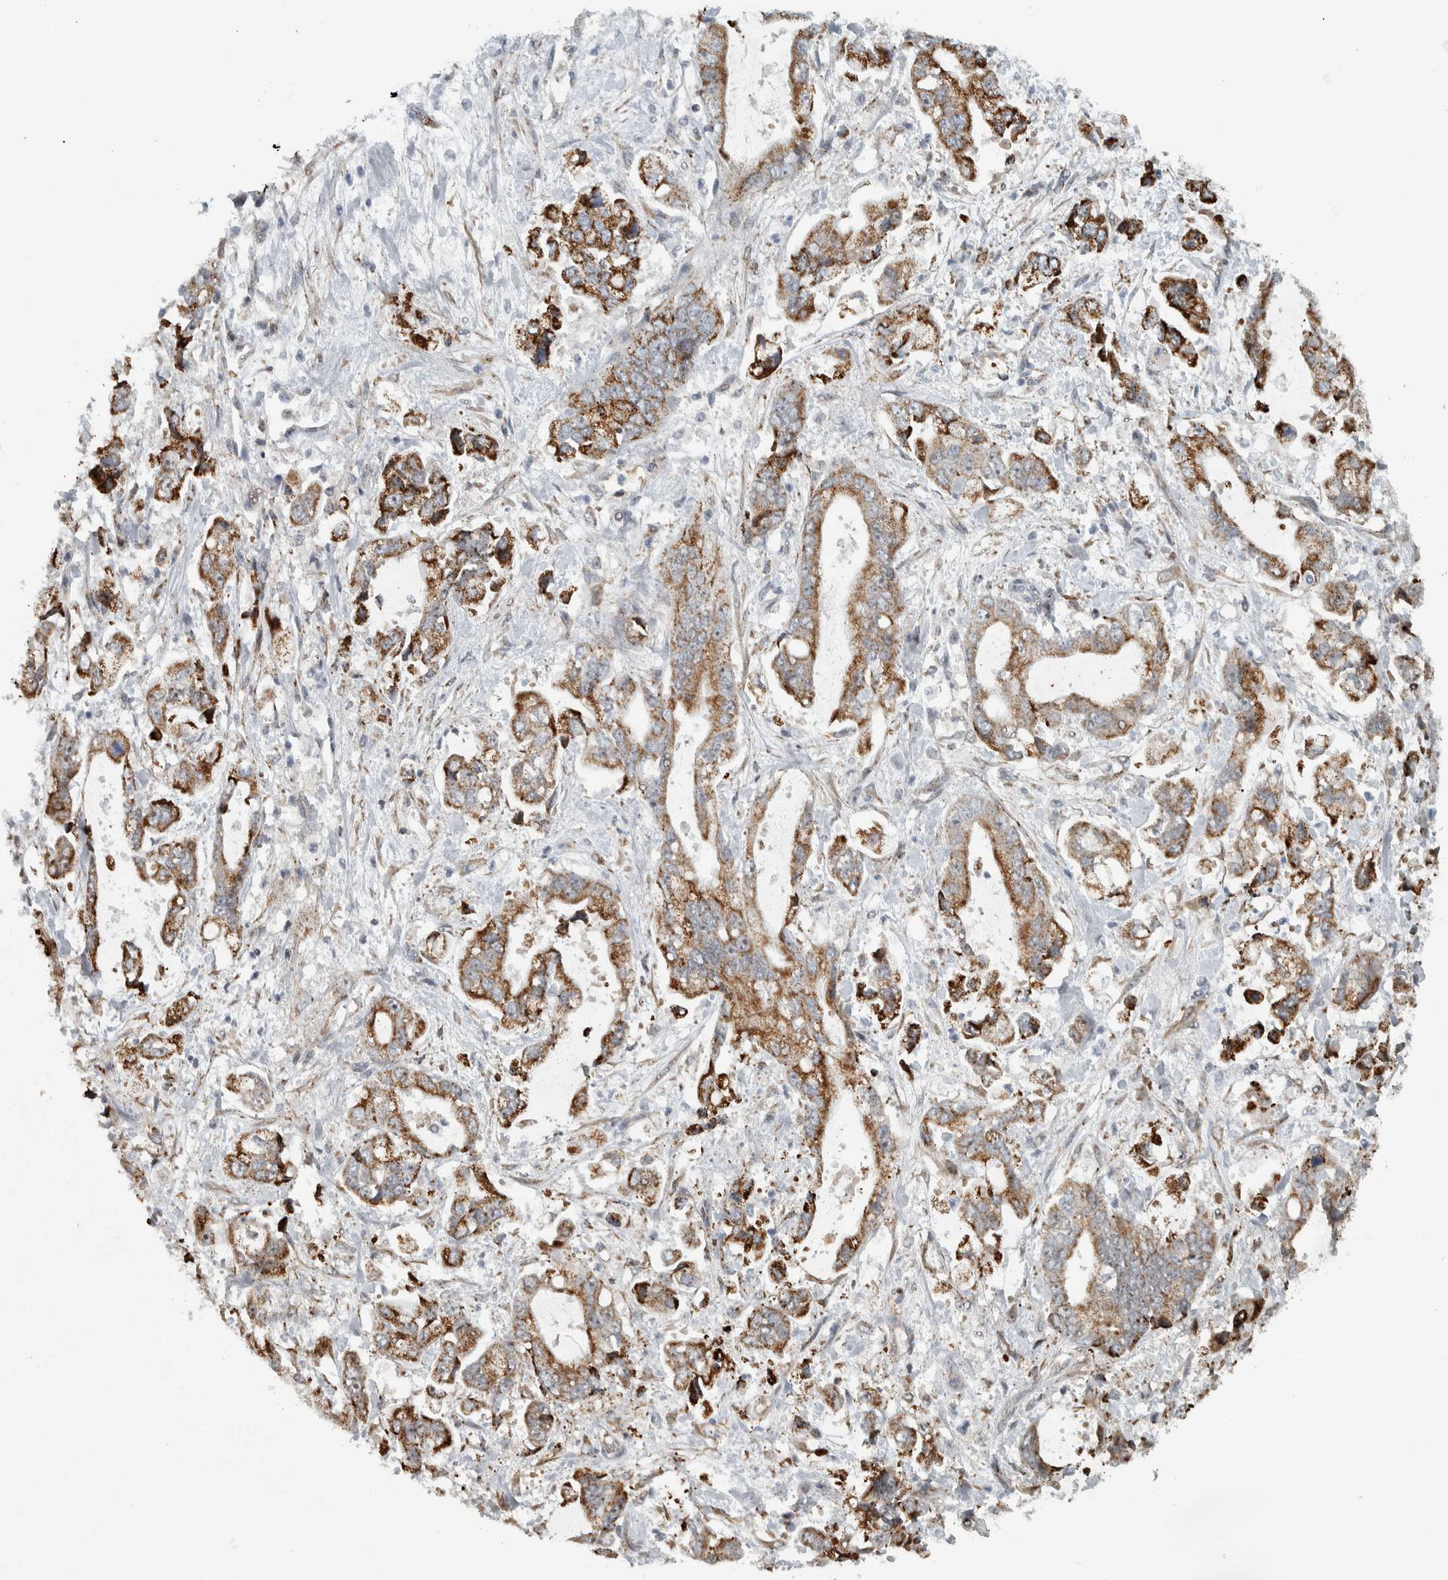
{"staining": {"intensity": "moderate", "quantity": ">75%", "location": "cytoplasmic/membranous"}, "tissue": "stomach cancer", "cell_type": "Tumor cells", "image_type": "cancer", "snomed": [{"axis": "morphology", "description": "Normal tissue, NOS"}, {"axis": "morphology", "description": "Adenocarcinoma, NOS"}, {"axis": "topography", "description": "Stomach"}], "caption": "Tumor cells reveal medium levels of moderate cytoplasmic/membranous positivity in about >75% of cells in stomach adenocarcinoma.", "gene": "PPM1K", "patient": {"sex": "male", "age": 62}}